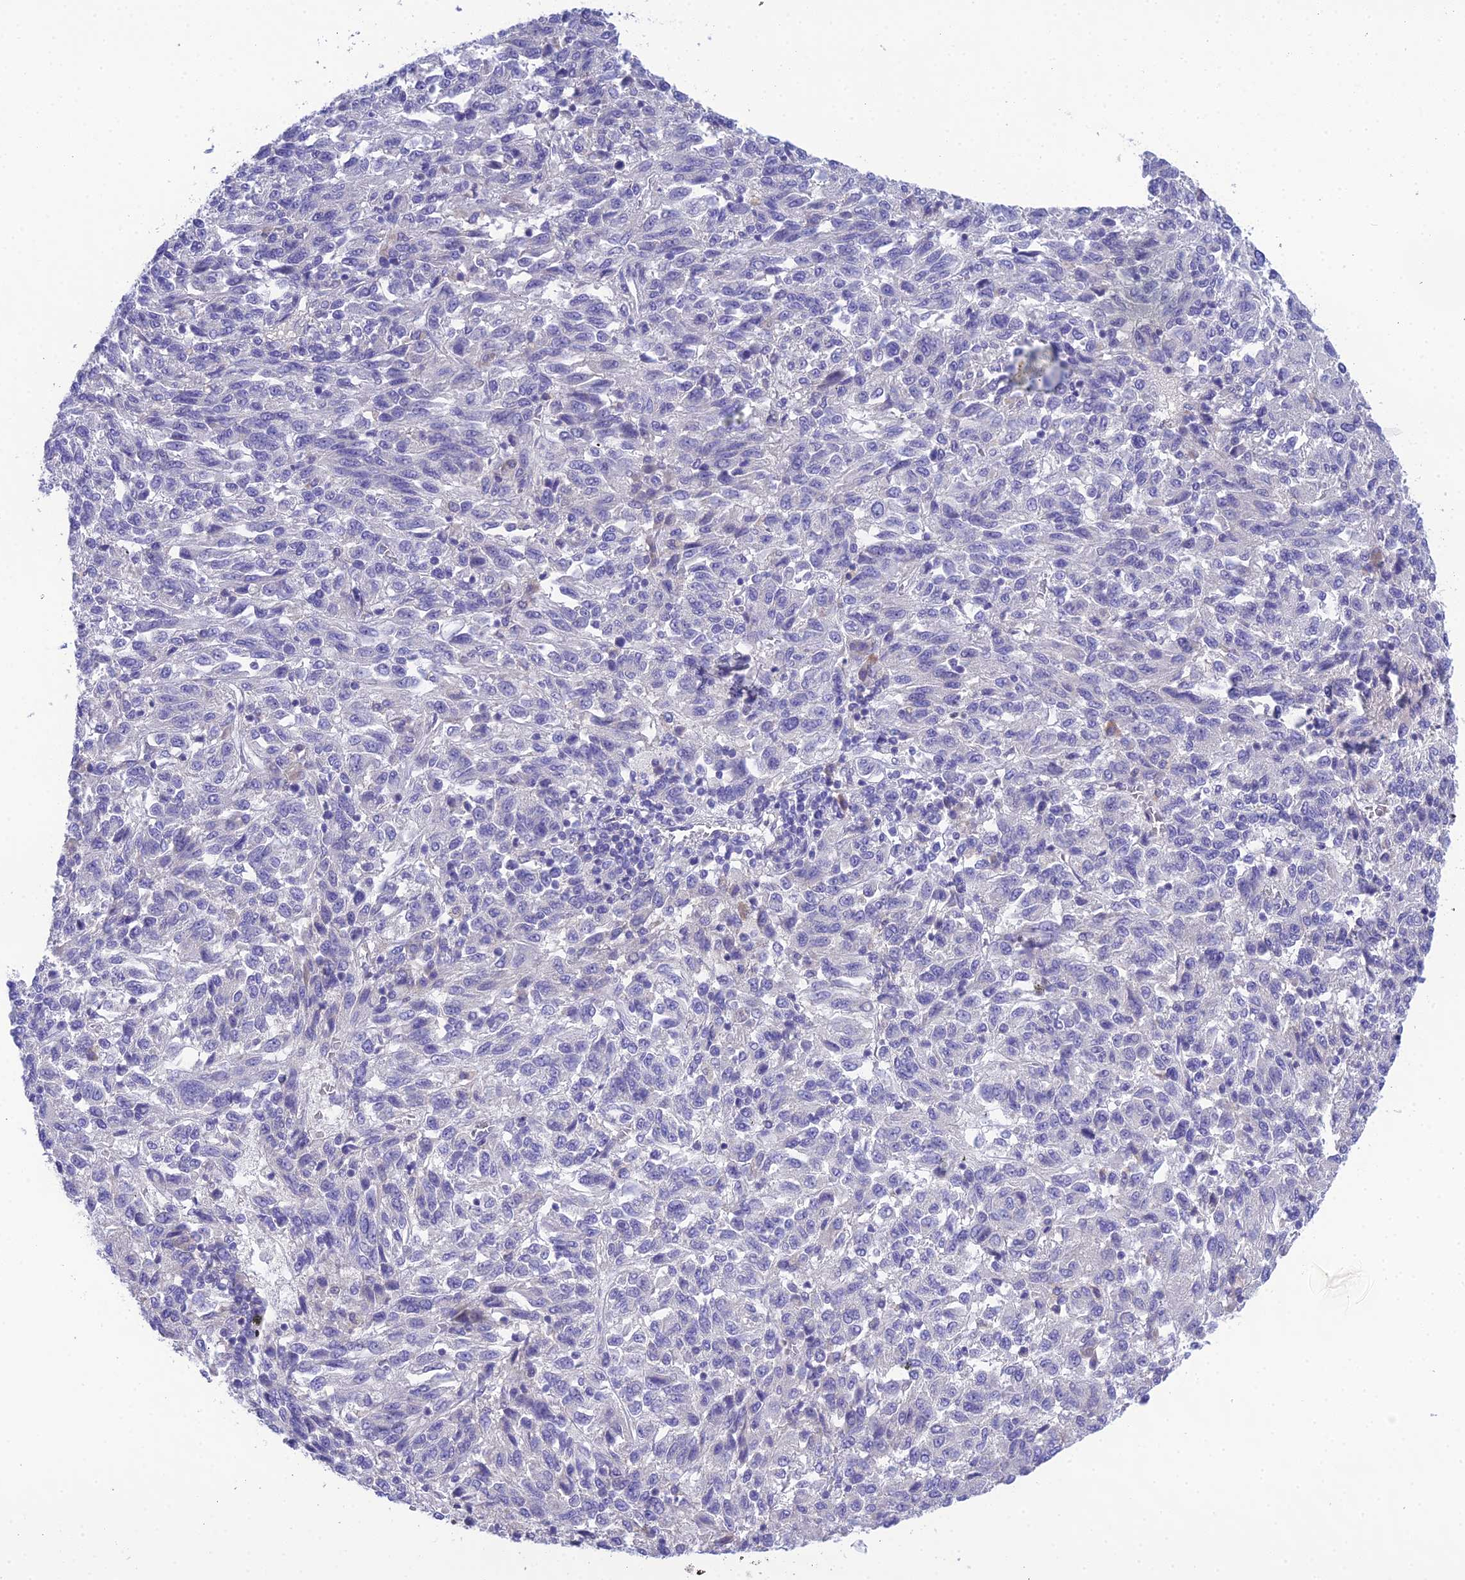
{"staining": {"intensity": "negative", "quantity": "none", "location": "none"}, "tissue": "melanoma", "cell_type": "Tumor cells", "image_type": "cancer", "snomed": [{"axis": "morphology", "description": "Malignant melanoma, Metastatic site"}, {"axis": "topography", "description": "Lung"}], "caption": "Tumor cells show no significant protein positivity in melanoma. The staining was performed using DAB (3,3'-diaminobenzidine) to visualize the protein expression in brown, while the nuclei were stained in blue with hematoxylin (Magnification: 20x).", "gene": "KIAA0408", "patient": {"sex": "male", "age": 64}}